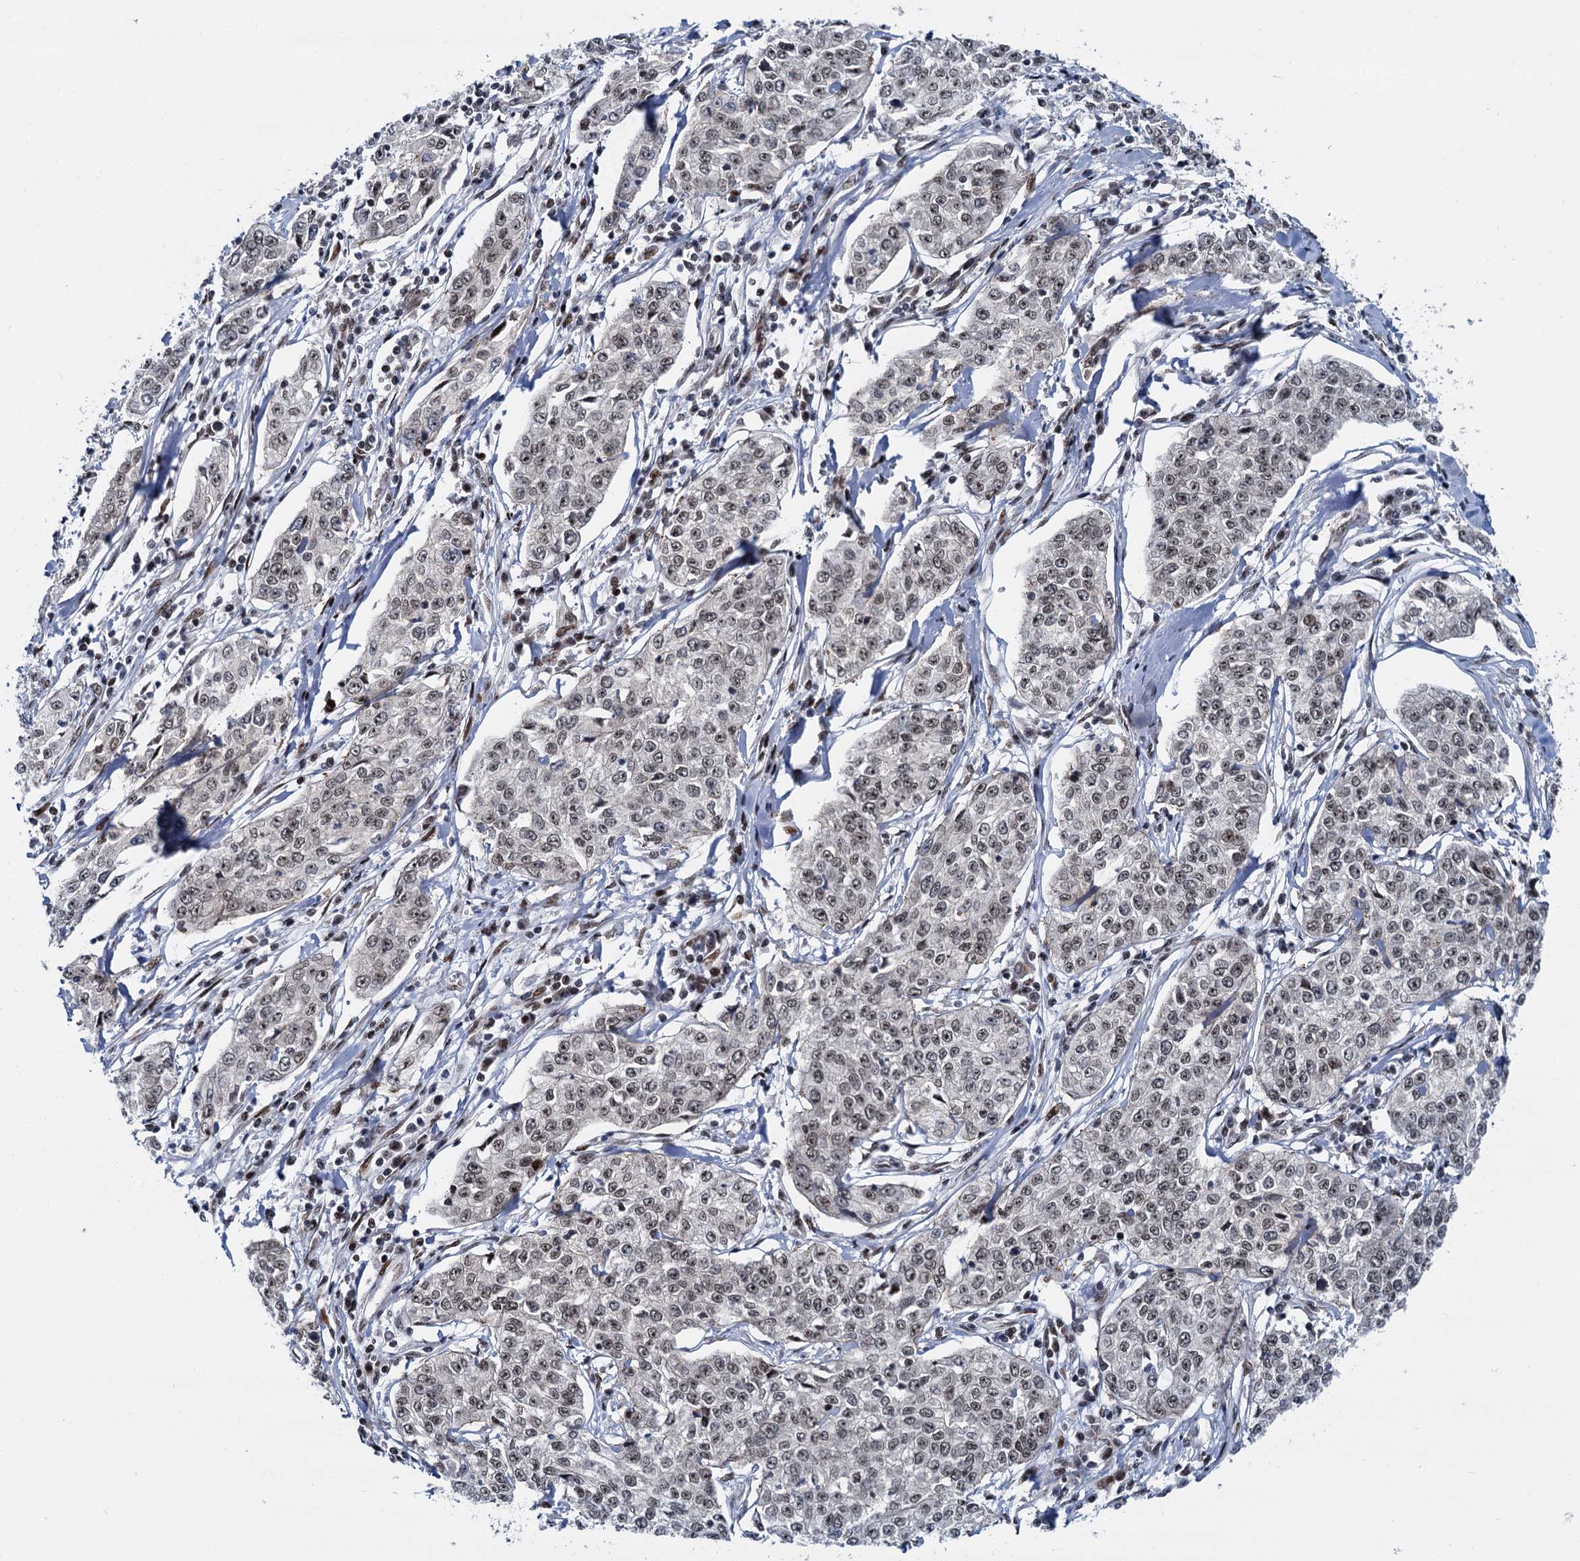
{"staining": {"intensity": "weak", "quantity": "25%-75%", "location": "nuclear"}, "tissue": "cervical cancer", "cell_type": "Tumor cells", "image_type": "cancer", "snomed": [{"axis": "morphology", "description": "Squamous cell carcinoma, NOS"}, {"axis": "topography", "description": "Cervix"}], "caption": "A low amount of weak nuclear expression is seen in about 25%-75% of tumor cells in squamous cell carcinoma (cervical) tissue.", "gene": "RUFY2", "patient": {"sex": "female", "age": 35}}